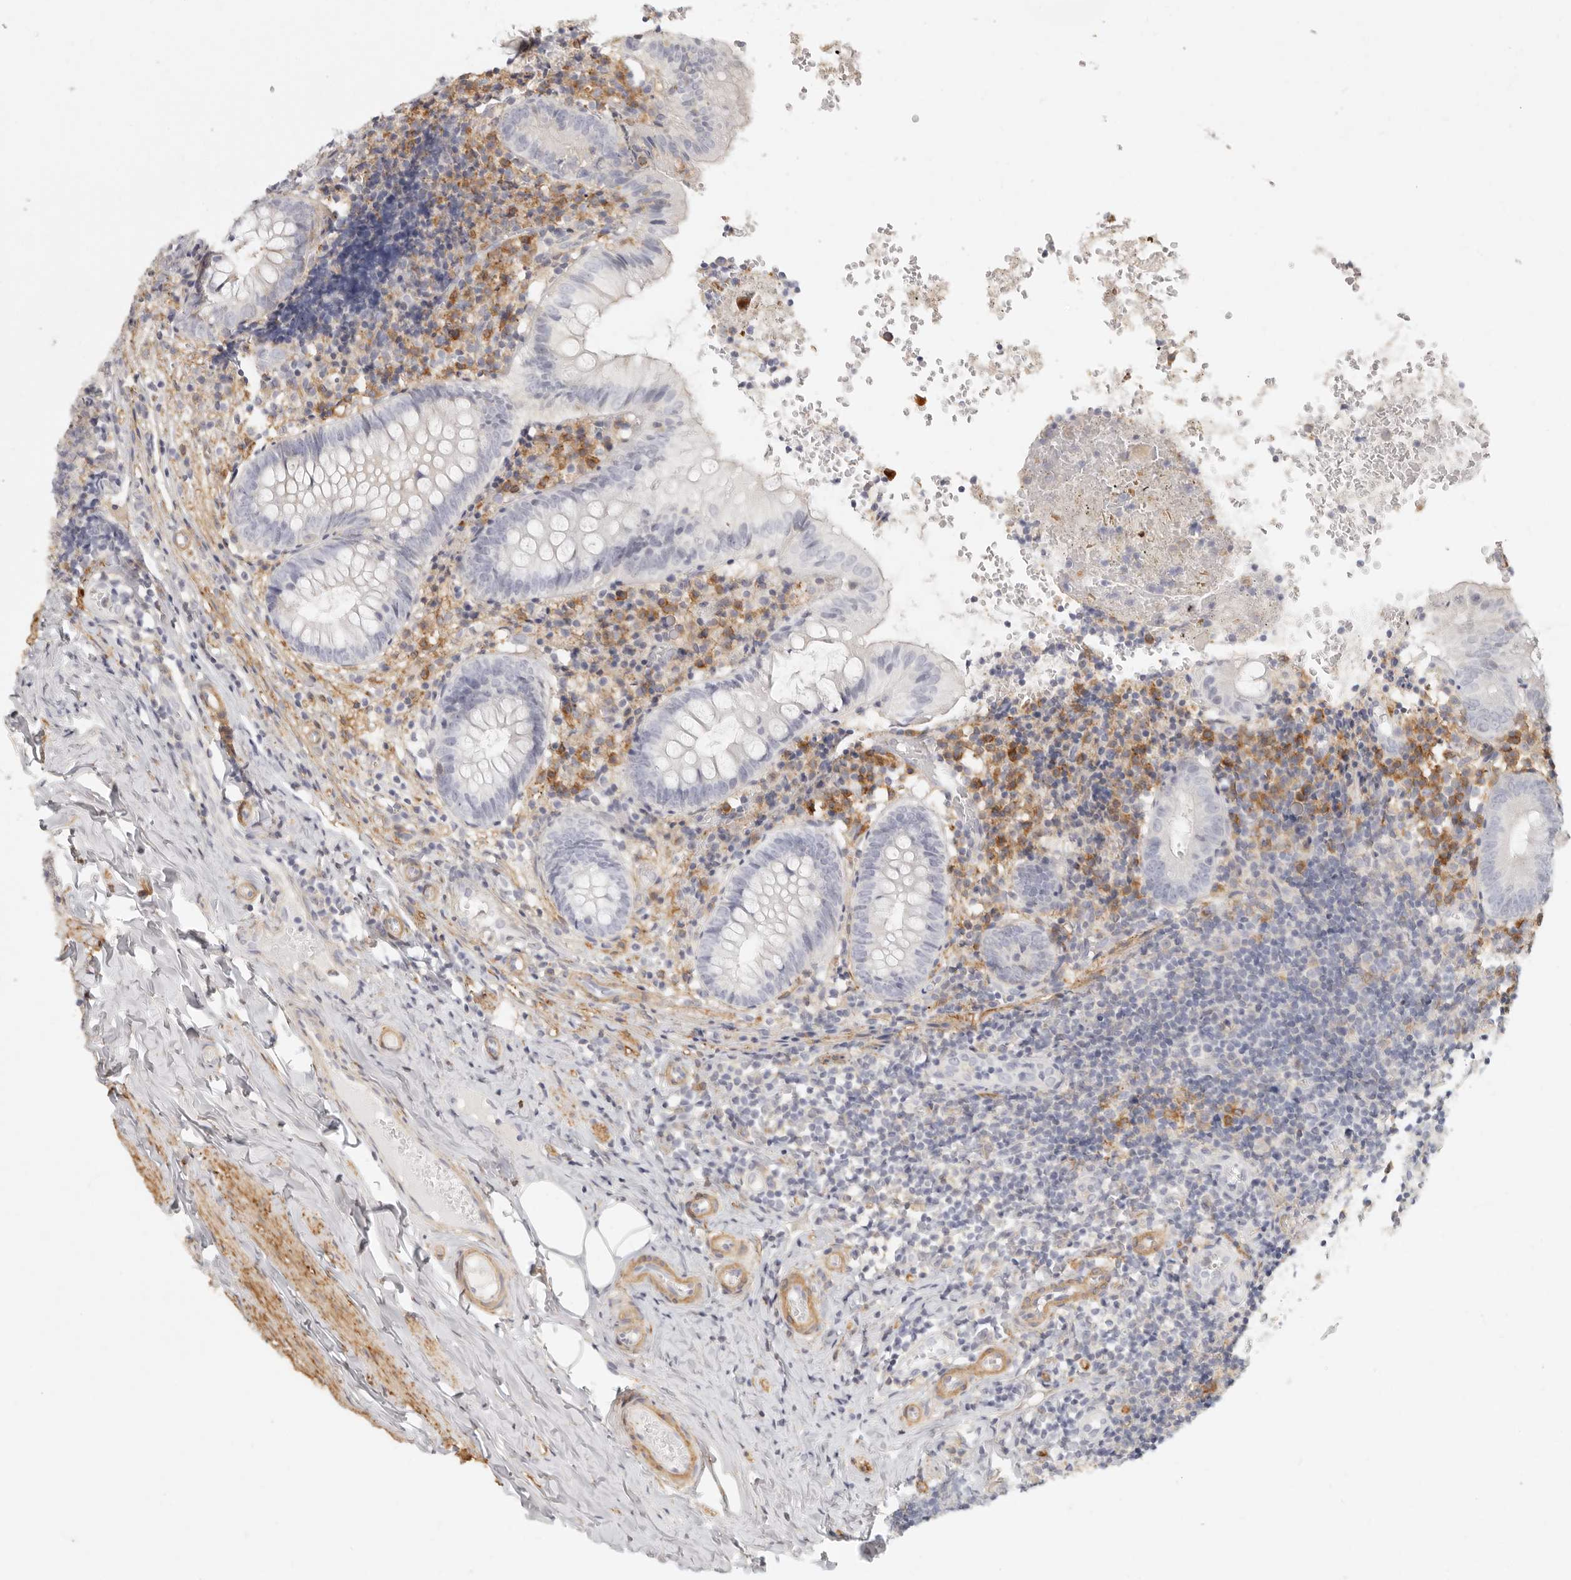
{"staining": {"intensity": "negative", "quantity": "none", "location": "none"}, "tissue": "appendix", "cell_type": "Glandular cells", "image_type": "normal", "snomed": [{"axis": "morphology", "description": "Normal tissue, NOS"}, {"axis": "topography", "description": "Appendix"}], "caption": "A histopathology image of appendix stained for a protein shows no brown staining in glandular cells. The staining was performed using DAB (3,3'-diaminobenzidine) to visualize the protein expression in brown, while the nuclei were stained in blue with hematoxylin (Magnification: 20x).", "gene": "NIBAN1", "patient": {"sex": "male", "age": 8}}